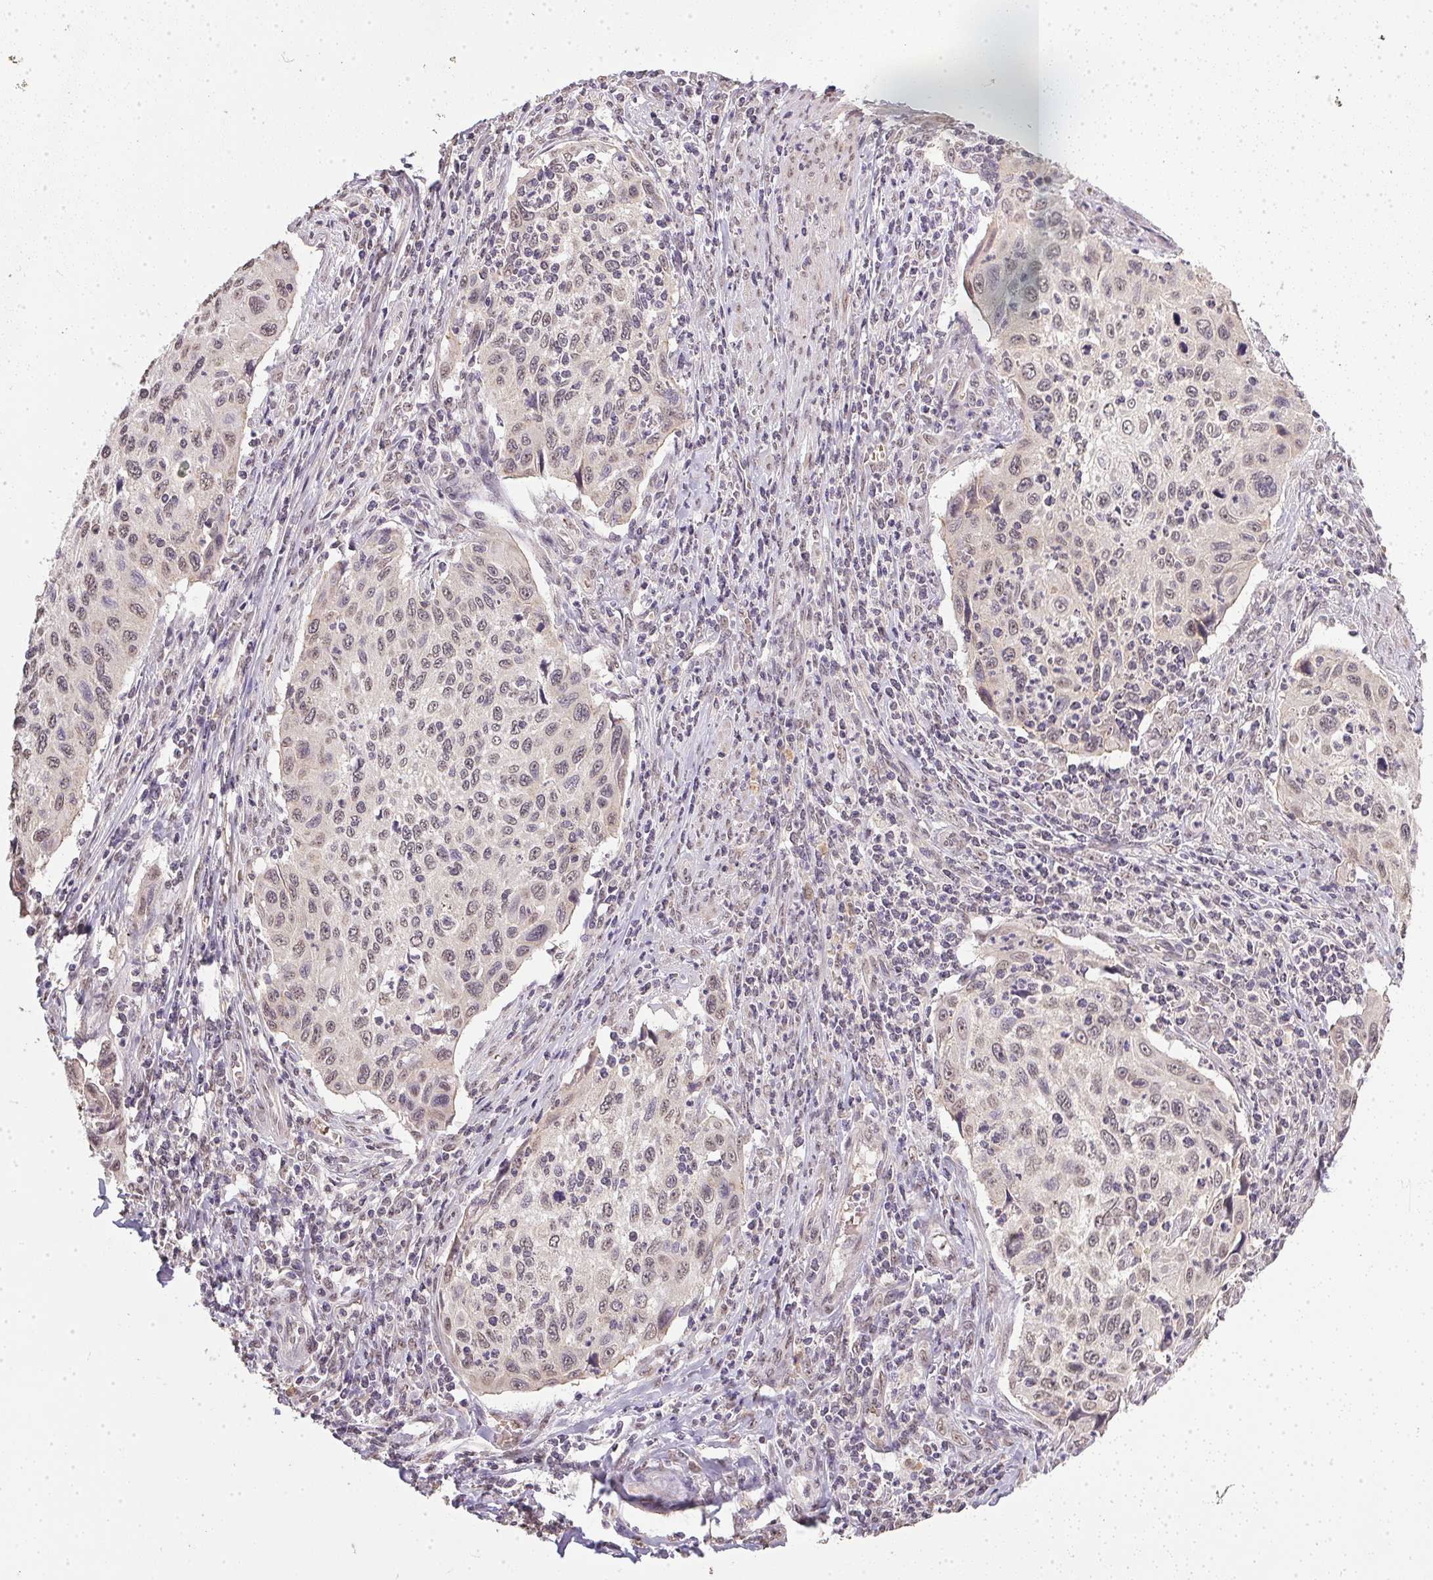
{"staining": {"intensity": "weak", "quantity": "25%-75%", "location": "nuclear"}, "tissue": "cervical cancer", "cell_type": "Tumor cells", "image_type": "cancer", "snomed": [{"axis": "morphology", "description": "Squamous cell carcinoma, NOS"}, {"axis": "topography", "description": "Cervix"}], "caption": "Weak nuclear expression for a protein is present in approximately 25%-75% of tumor cells of cervical squamous cell carcinoma using immunohistochemistry (IHC).", "gene": "PPP4R4", "patient": {"sex": "female", "age": 70}}